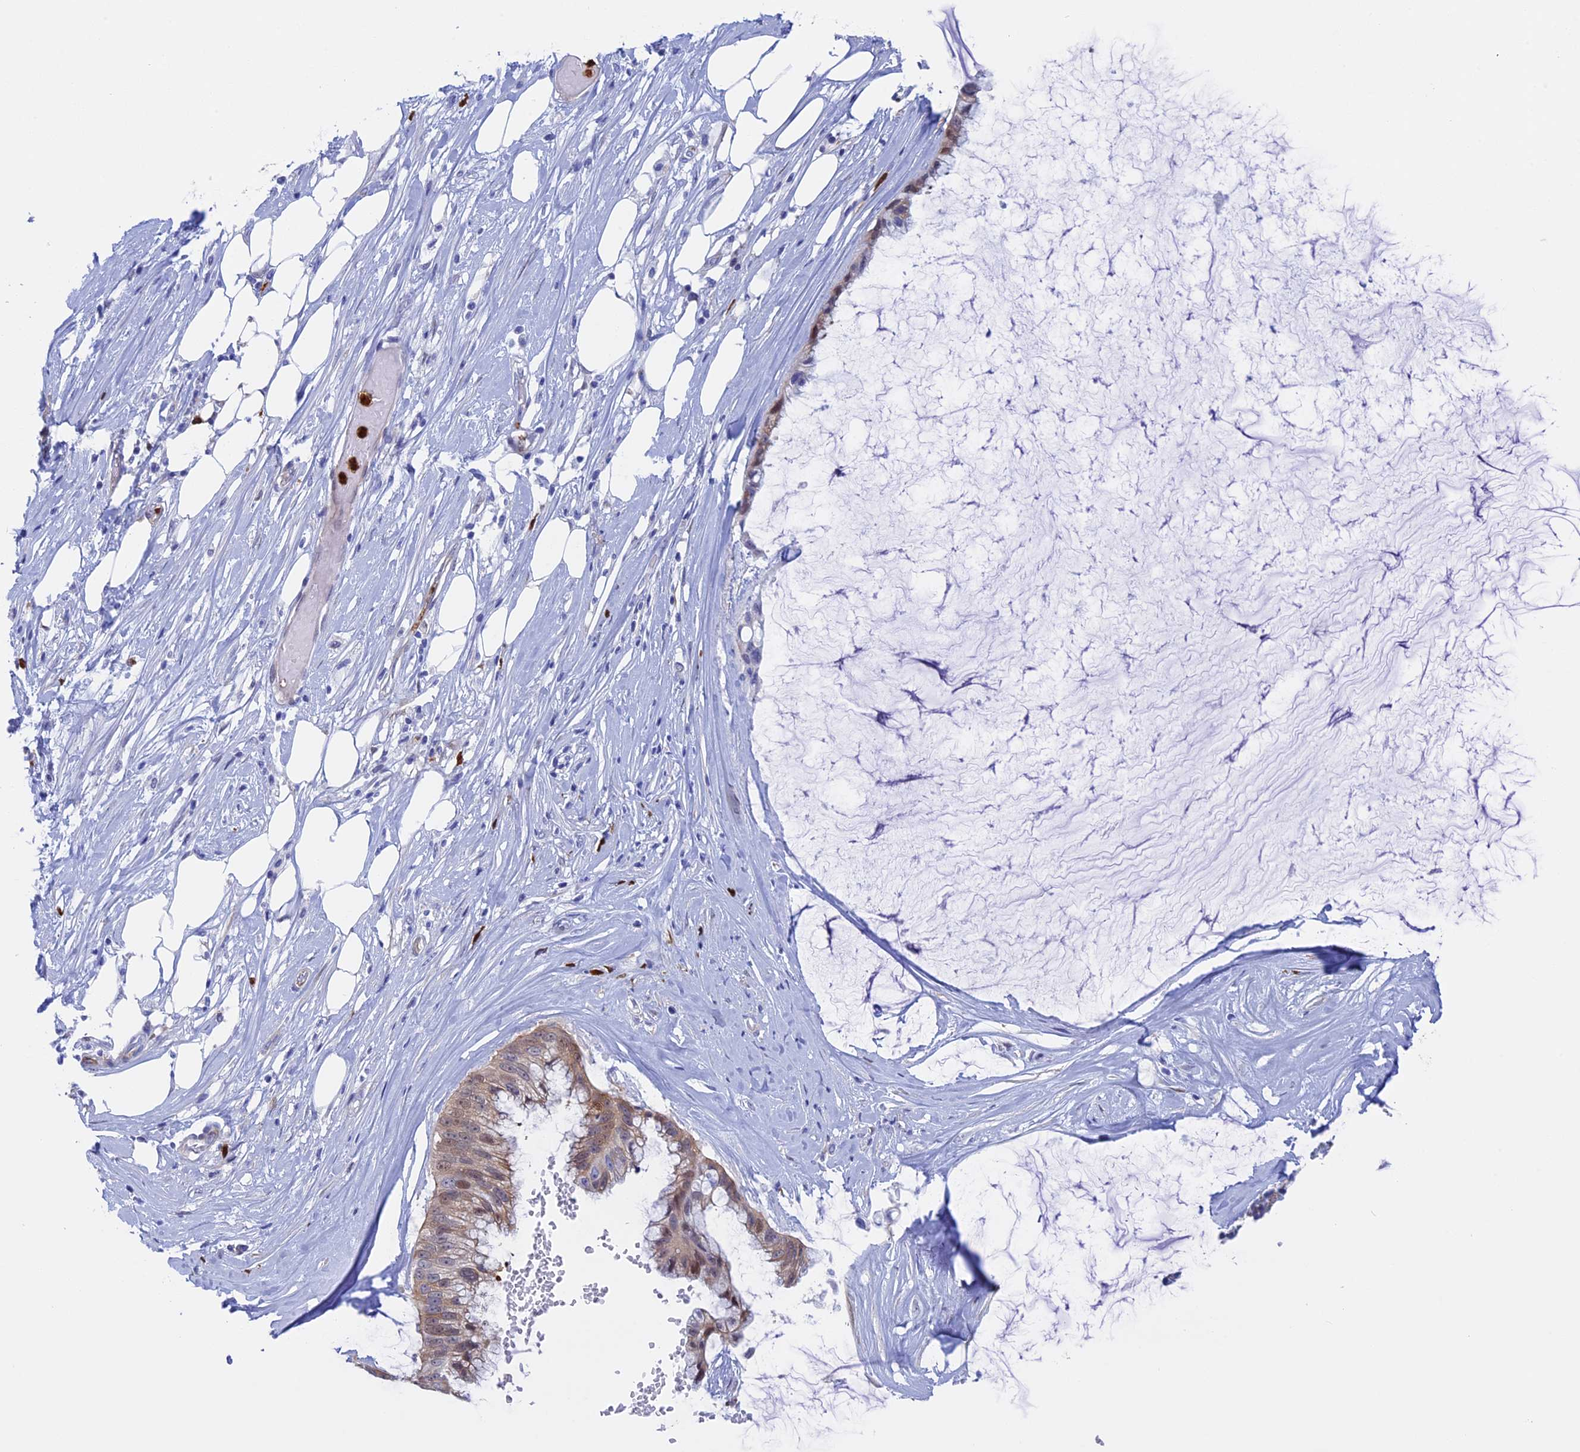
{"staining": {"intensity": "weak", "quantity": "25%-75%", "location": "cytoplasmic/membranous,nuclear"}, "tissue": "ovarian cancer", "cell_type": "Tumor cells", "image_type": "cancer", "snomed": [{"axis": "morphology", "description": "Cystadenocarcinoma, mucinous, NOS"}, {"axis": "topography", "description": "Ovary"}], "caption": "Ovarian cancer (mucinous cystadenocarcinoma) stained for a protein (brown) shows weak cytoplasmic/membranous and nuclear positive expression in about 25%-75% of tumor cells.", "gene": "SLC26A1", "patient": {"sex": "female", "age": 39}}